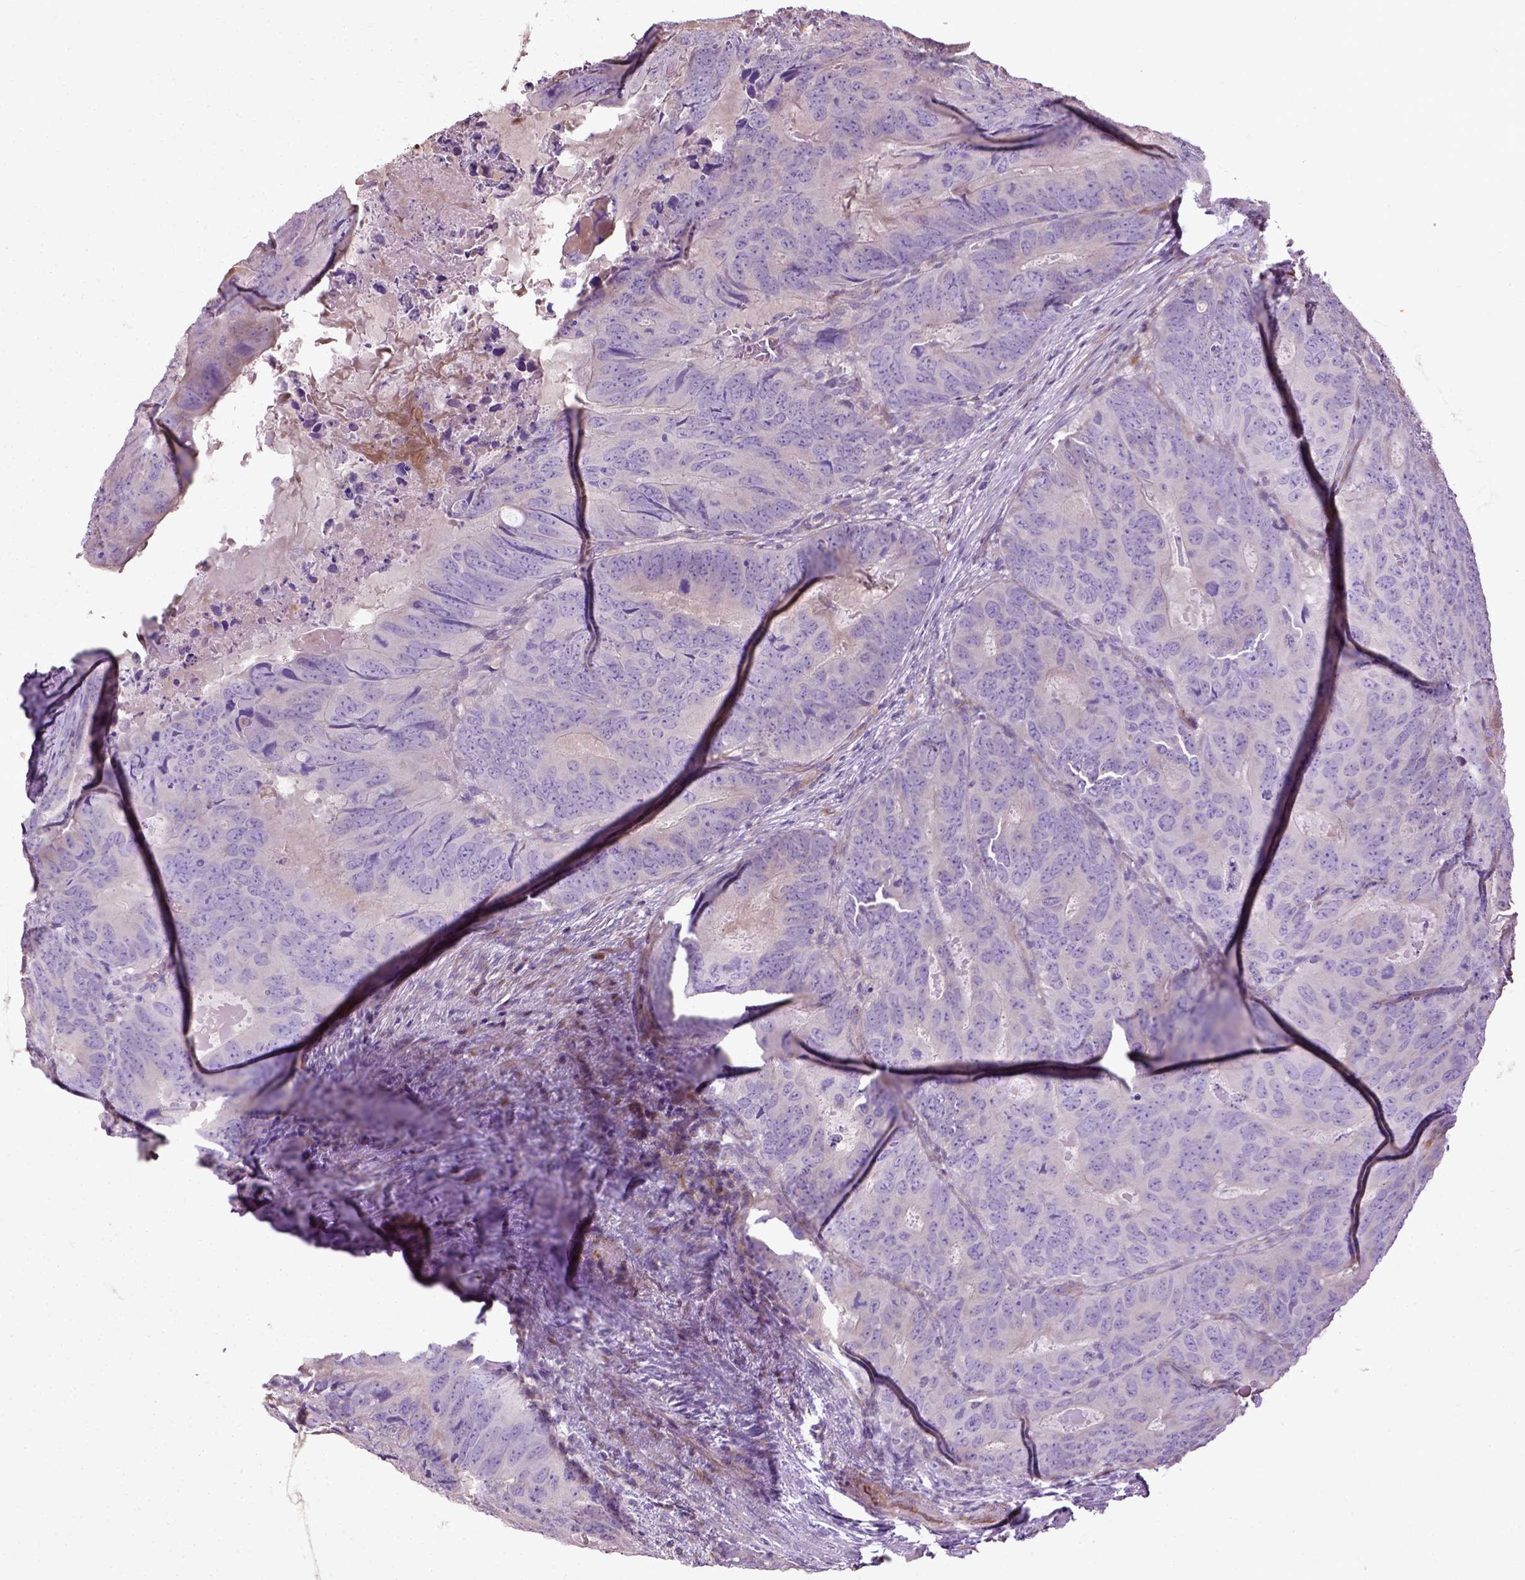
{"staining": {"intensity": "negative", "quantity": "none", "location": "none"}, "tissue": "colorectal cancer", "cell_type": "Tumor cells", "image_type": "cancer", "snomed": [{"axis": "morphology", "description": "Adenocarcinoma, NOS"}, {"axis": "topography", "description": "Colon"}], "caption": "Image shows no significant protein expression in tumor cells of adenocarcinoma (colorectal). (DAB immunohistochemistry (IHC) visualized using brightfield microscopy, high magnification).", "gene": "PKP3", "patient": {"sex": "male", "age": 79}}